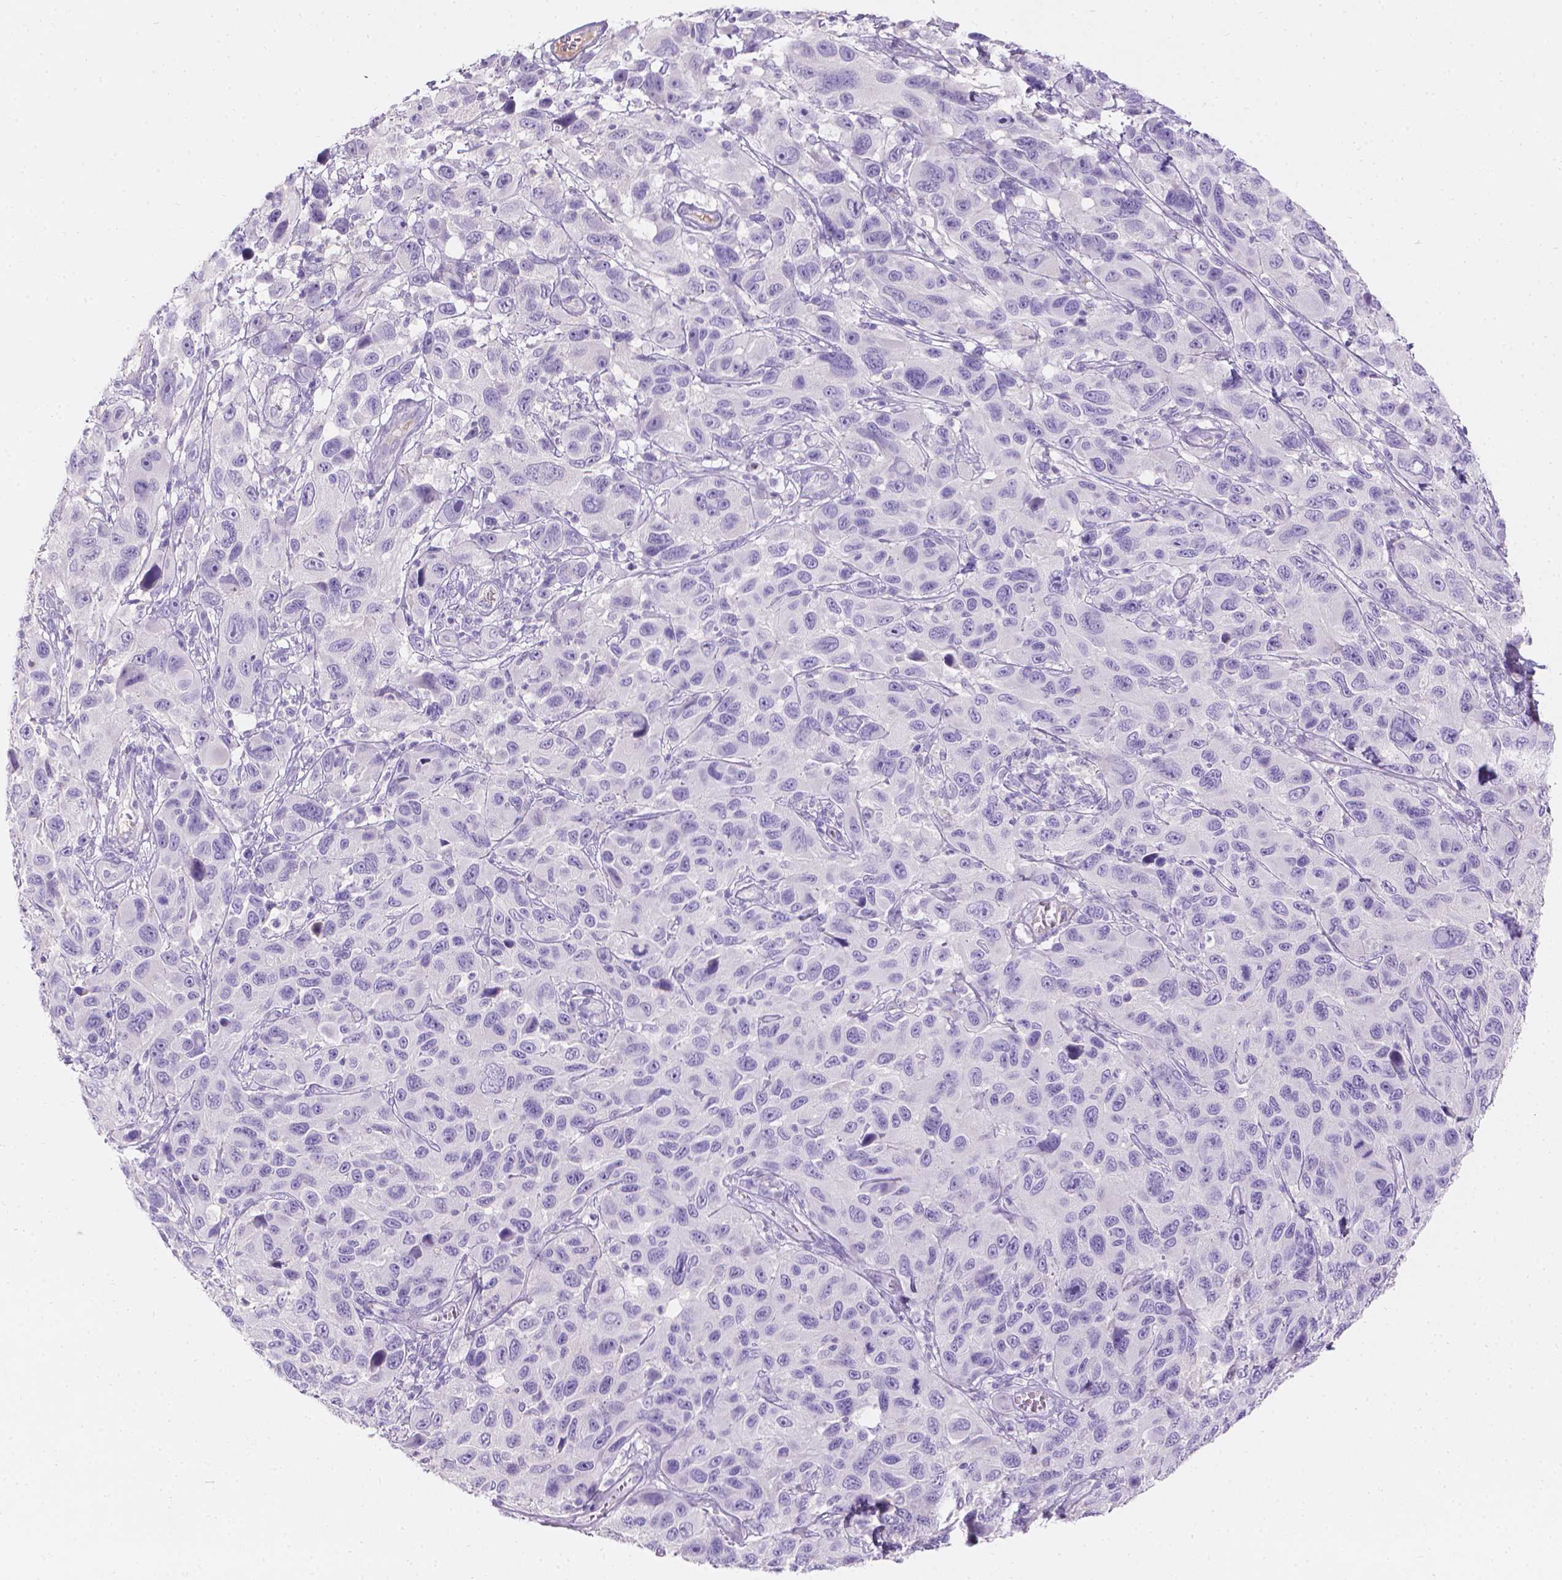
{"staining": {"intensity": "negative", "quantity": "none", "location": "none"}, "tissue": "melanoma", "cell_type": "Tumor cells", "image_type": "cancer", "snomed": [{"axis": "morphology", "description": "Malignant melanoma, NOS"}, {"axis": "topography", "description": "Skin"}], "caption": "The histopathology image reveals no significant expression in tumor cells of malignant melanoma.", "gene": "GAL3ST2", "patient": {"sex": "male", "age": 53}}